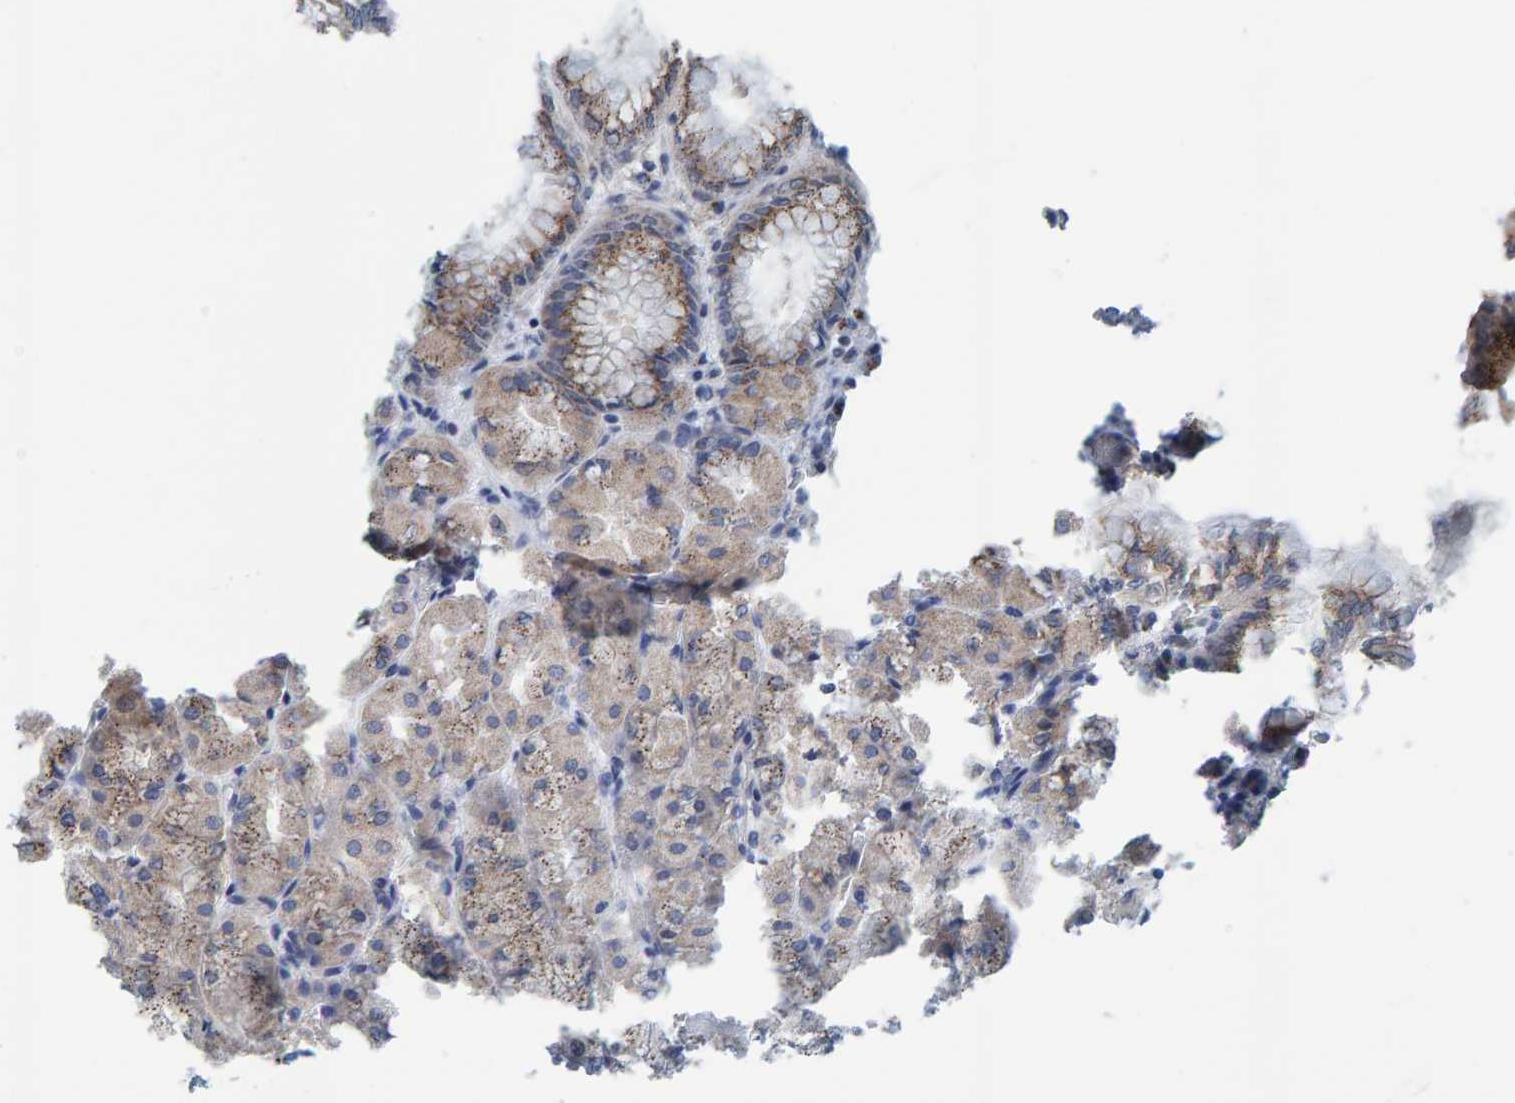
{"staining": {"intensity": "moderate", "quantity": "25%-75%", "location": "cytoplasmic/membranous"}, "tissue": "stomach", "cell_type": "Glandular cells", "image_type": "normal", "snomed": [{"axis": "morphology", "description": "Normal tissue, NOS"}, {"axis": "topography", "description": "Stomach, upper"}], "caption": "Protein expression by immunohistochemistry (IHC) displays moderate cytoplasmic/membranous positivity in approximately 25%-75% of glandular cells in benign stomach.", "gene": "CCDC25", "patient": {"sex": "female", "age": 56}}